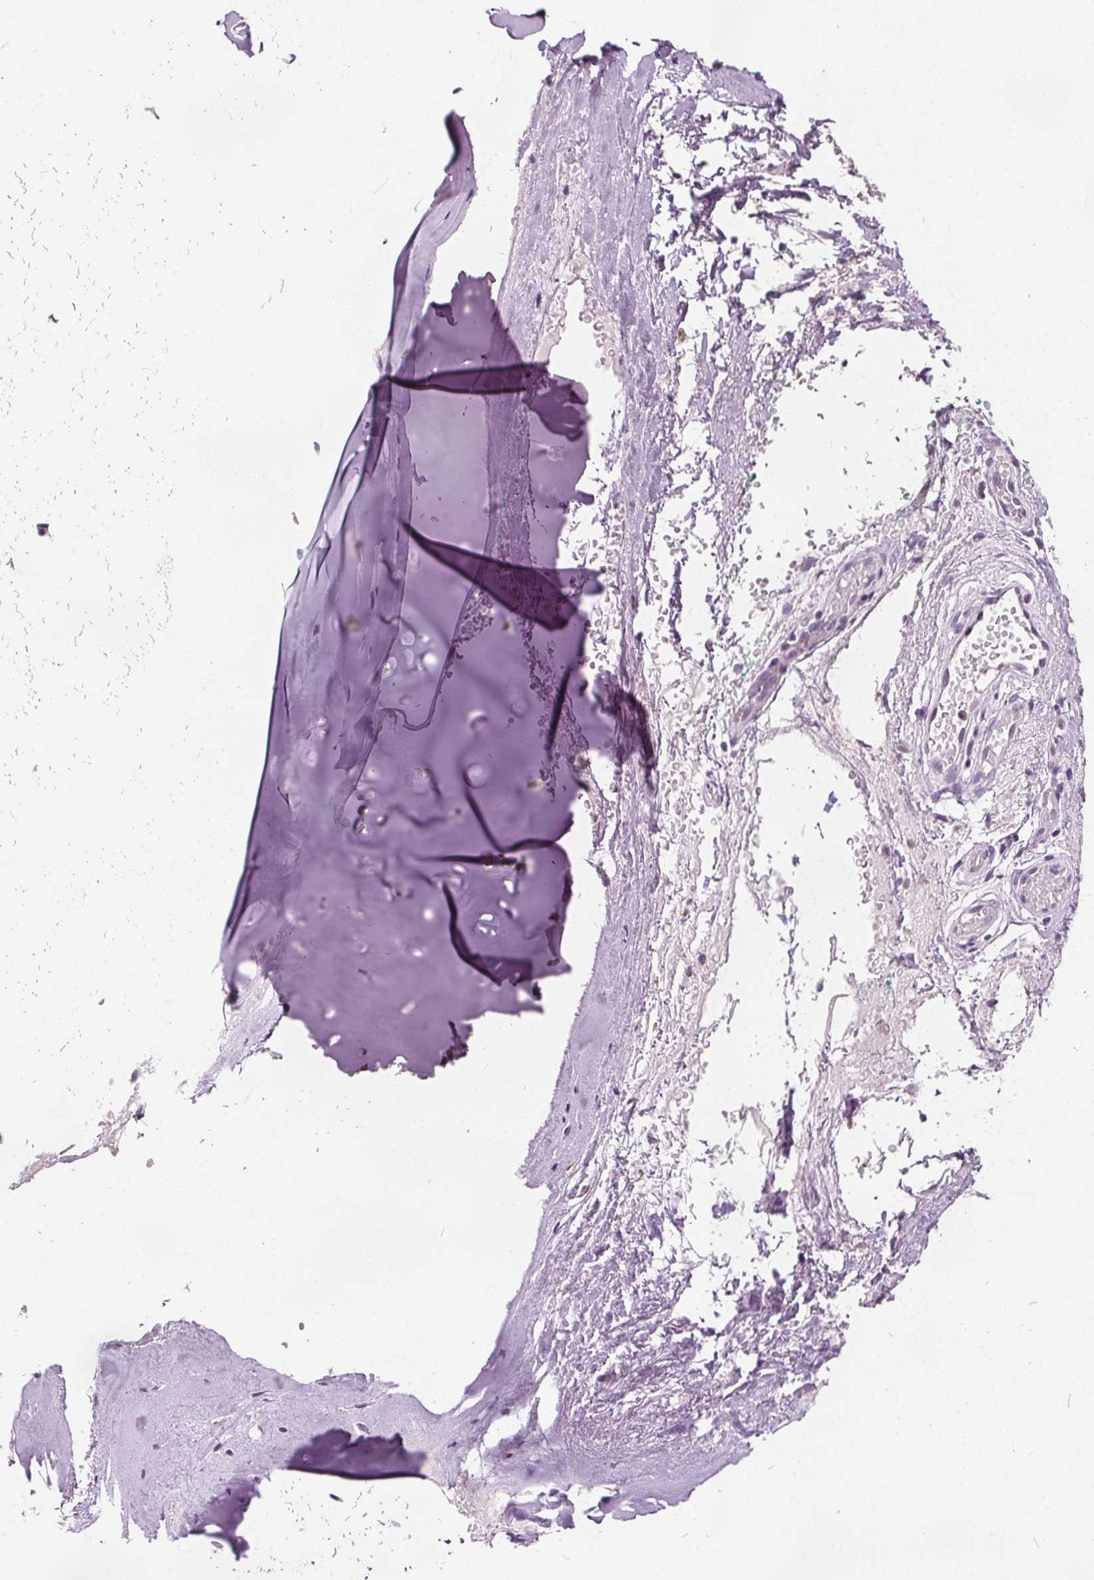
{"staining": {"intensity": "negative", "quantity": "none", "location": "none"}, "tissue": "adipose tissue", "cell_type": "Adipocytes", "image_type": "normal", "snomed": [{"axis": "morphology", "description": "Normal tissue, NOS"}, {"axis": "morphology", "description": "Basal cell carcinoma"}, {"axis": "topography", "description": "Cartilage tissue"}, {"axis": "topography", "description": "Nasopharynx"}, {"axis": "topography", "description": "Oral tissue"}], "caption": "Adipocytes show no significant protein staining in unremarkable adipose tissue. (DAB IHC visualized using brightfield microscopy, high magnification).", "gene": "ACOX2", "patient": {"sex": "female", "age": 77}}